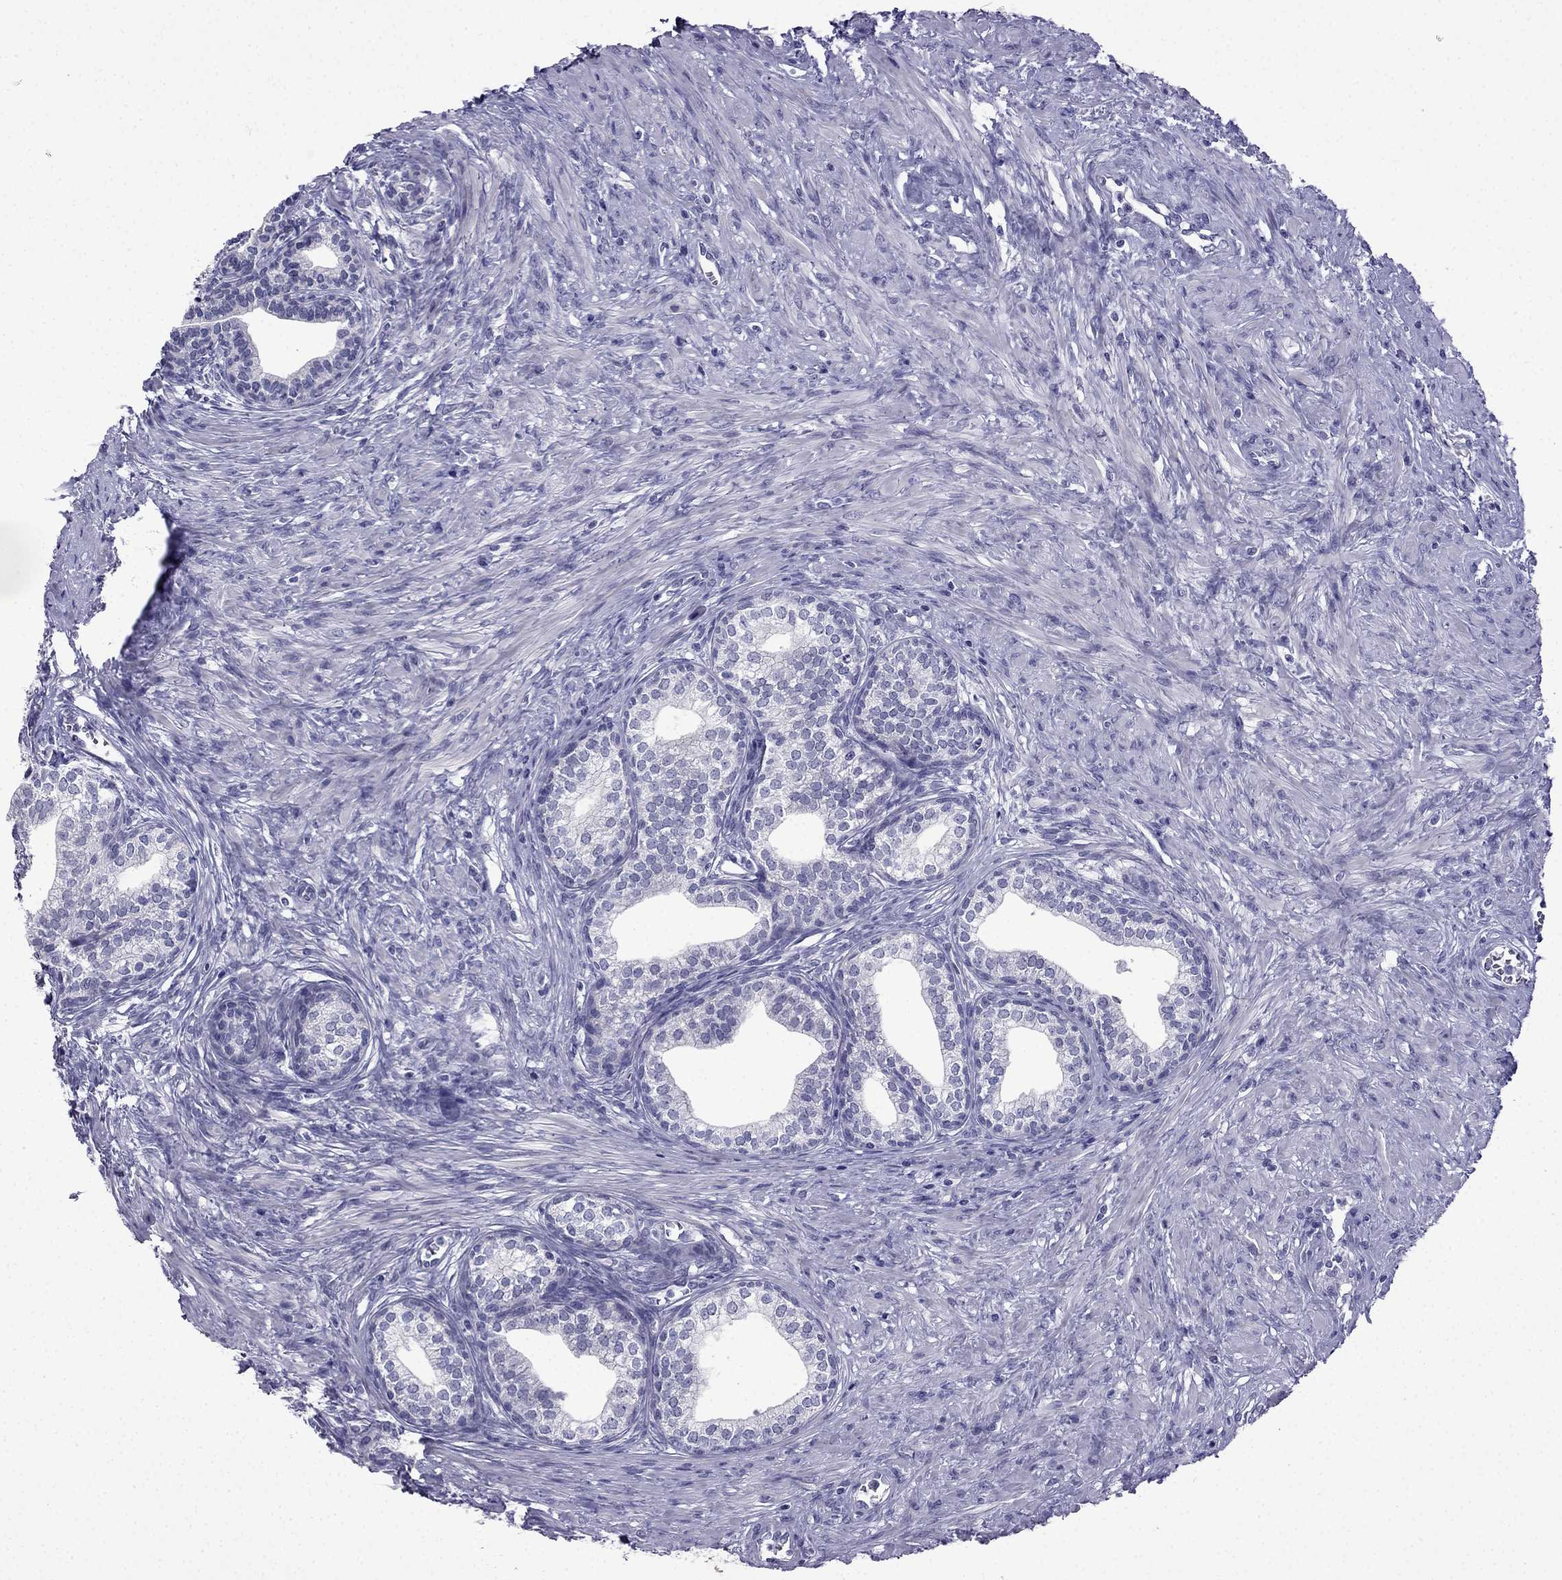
{"staining": {"intensity": "negative", "quantity": "none", "location": "none"}, "tissue": "prostate", "cell_type": "Glandular cells", "image_type": "normal", "snomed": [{"axis": "morphology", "description": "Normal tissue, NOS"}, {"axis": "topography", "description": "Prostate"}], "caption": "A high-resolution image shows immunohistochemistry staining of normal prostate, which exhibits no significant expression in glandular cells. (DAB IHC with hematoxylin counter stain).", "gene": "POM121L12", "patient": {"sex": "male", "age": 65}}